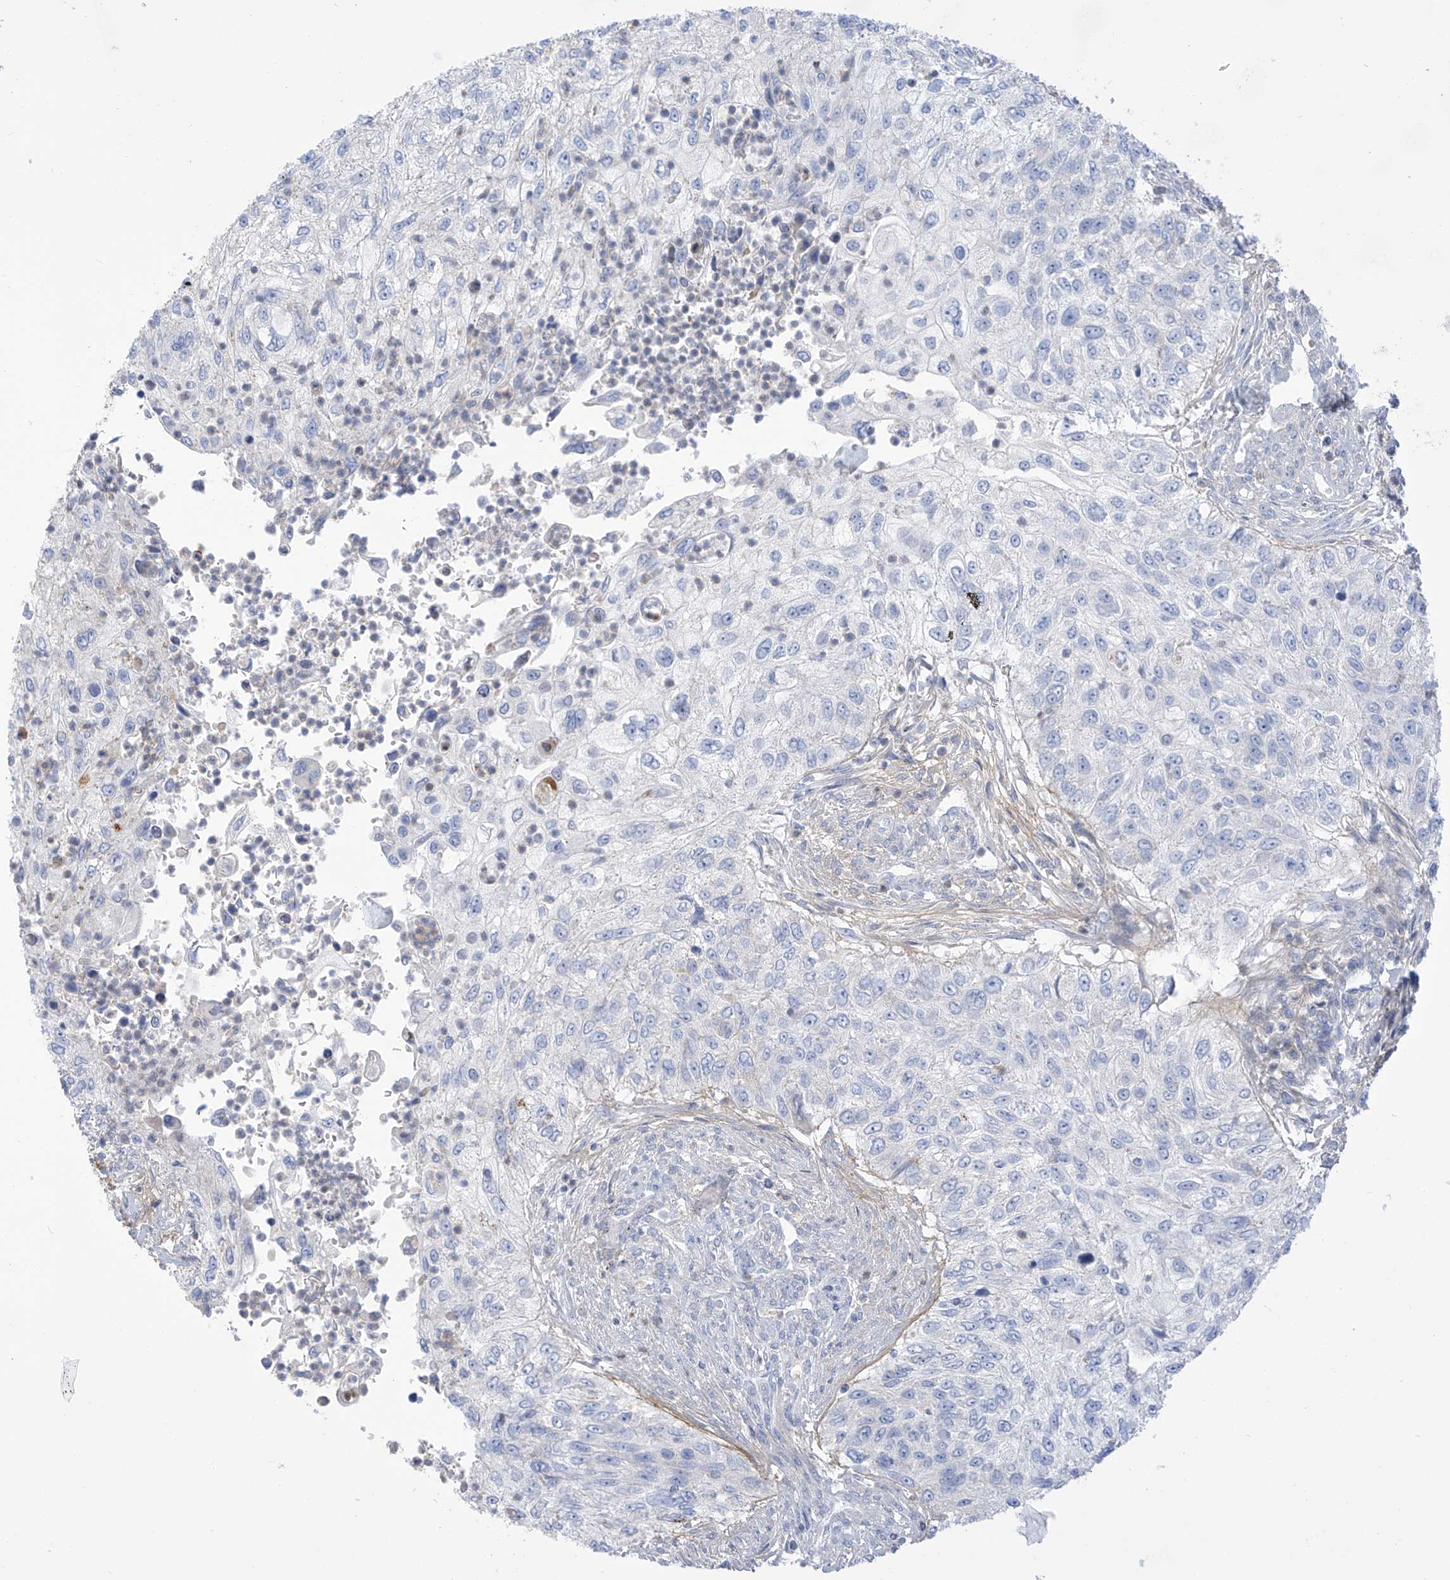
{"staining": {"intensity": "negative", "quantity": "none", "location": "none"}, "tissue": "urothelial cancer", "cell_type": "Tumor cells", "image_type": "cancer", "snomed": [{"axis": "morphology", "description": "Urothelial carcinoma, High grade"}, {"axis": "topography", "description": "Urinary bladder"}], "caption": "Tumor cells show no significant protein expression in urothelial cancer.", "gene": "FABP2", "patient": {"sex": "female", "age": 60}}